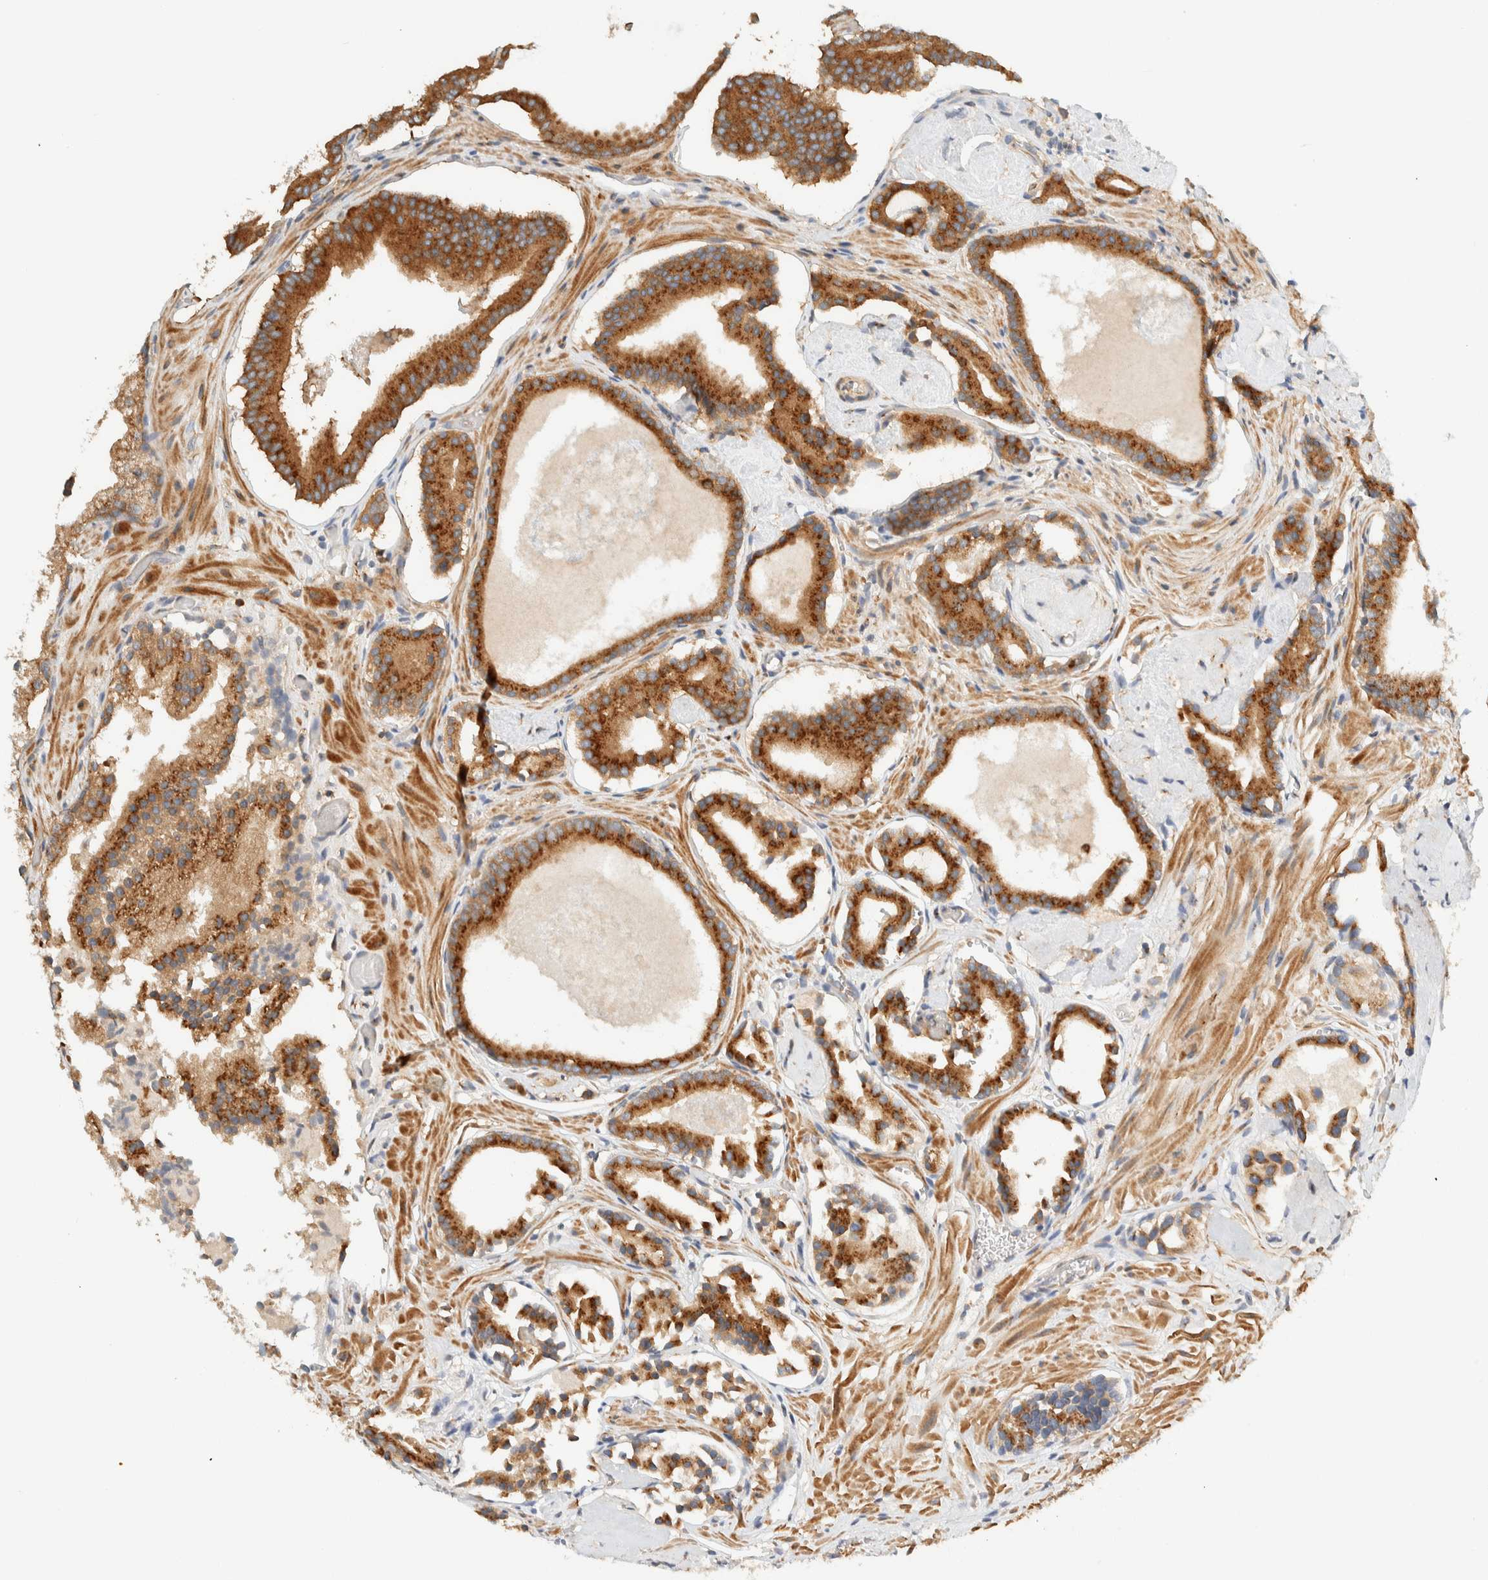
{"staining": {"intensity": "strong", "quantity": ">75%", "location": "cytoplasmic/membranous"}, "tissue": "prostate cancer", "cell_type": "Tumor cells", "image_type": "cancer", "snomed": [{"axis": "morphology", "description": "Adenocarcinoma, Low grade"}, {"axis": "topography", "description": "Prostate"}], "caption": "High-power microscopy captured an immunohistochemistry micrograph of prostate cancer (low-grade adenocarcinoma), revealing strong cytoplasmic/membranous expression in about >75% of tumor cells.", "gene": "ARFGEF1", "patient": {"sex": "male", "age": 51}}